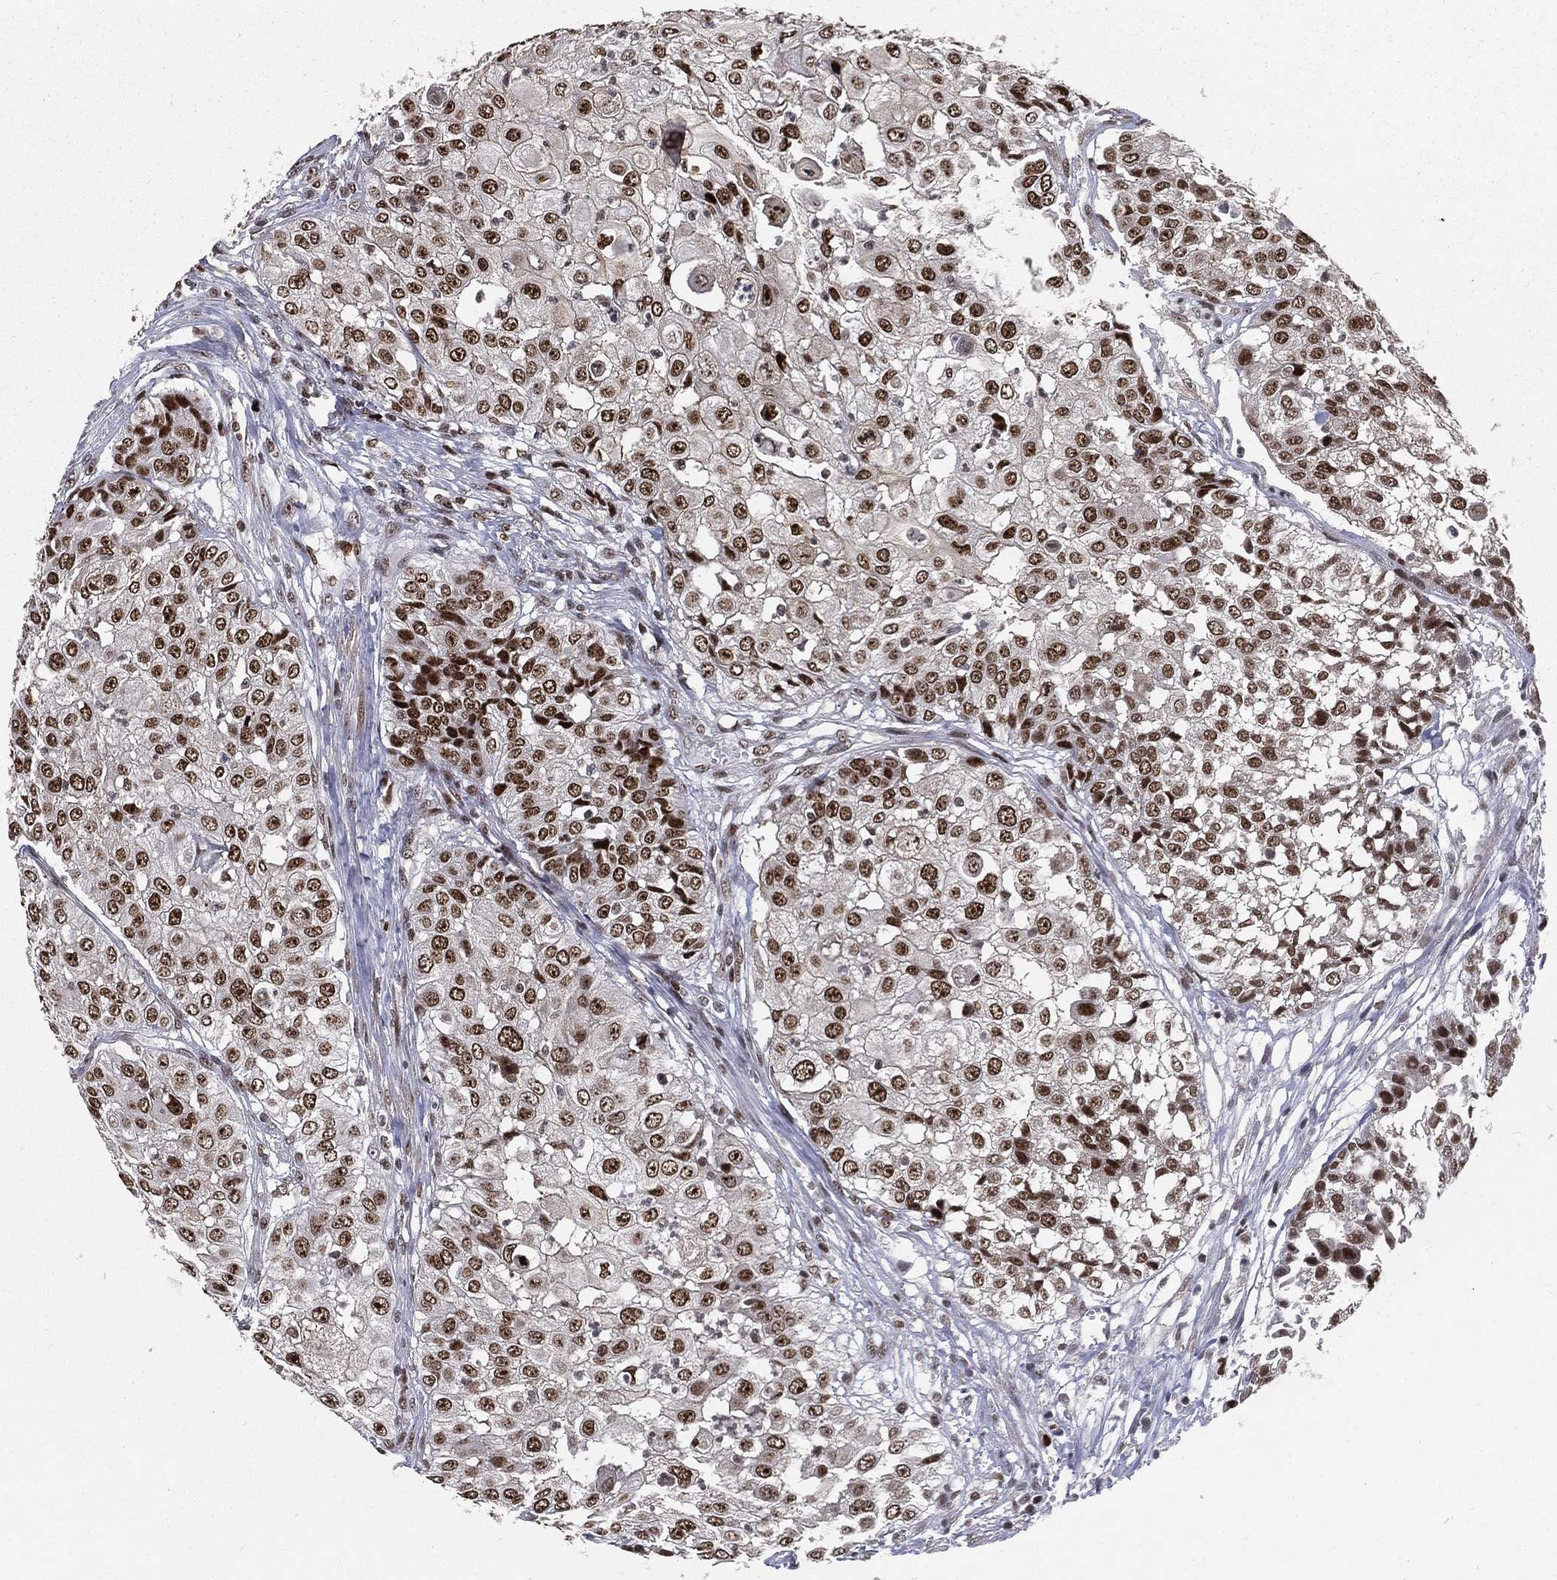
{"staining": {"intensity": "strong", "quantity": "25%-75%", "location": "nuclear"}, "tissue": "urothelial cancer", "cell_type": "Tumor cells", "image_type": "cancer", "snomed": [{"axis": "morphology", "description": "Urothelial carcinoma, High grade"}, {"axis": "topography", "description": "Urinary bladder"}], "caption": "A micrograph of human urothelial carcinoma (high-grade) stained for a protein shows strong nuclear brown staining in tumor cells.", "gene": "POLB", "patient": {"sex": "female", "age": 79}}